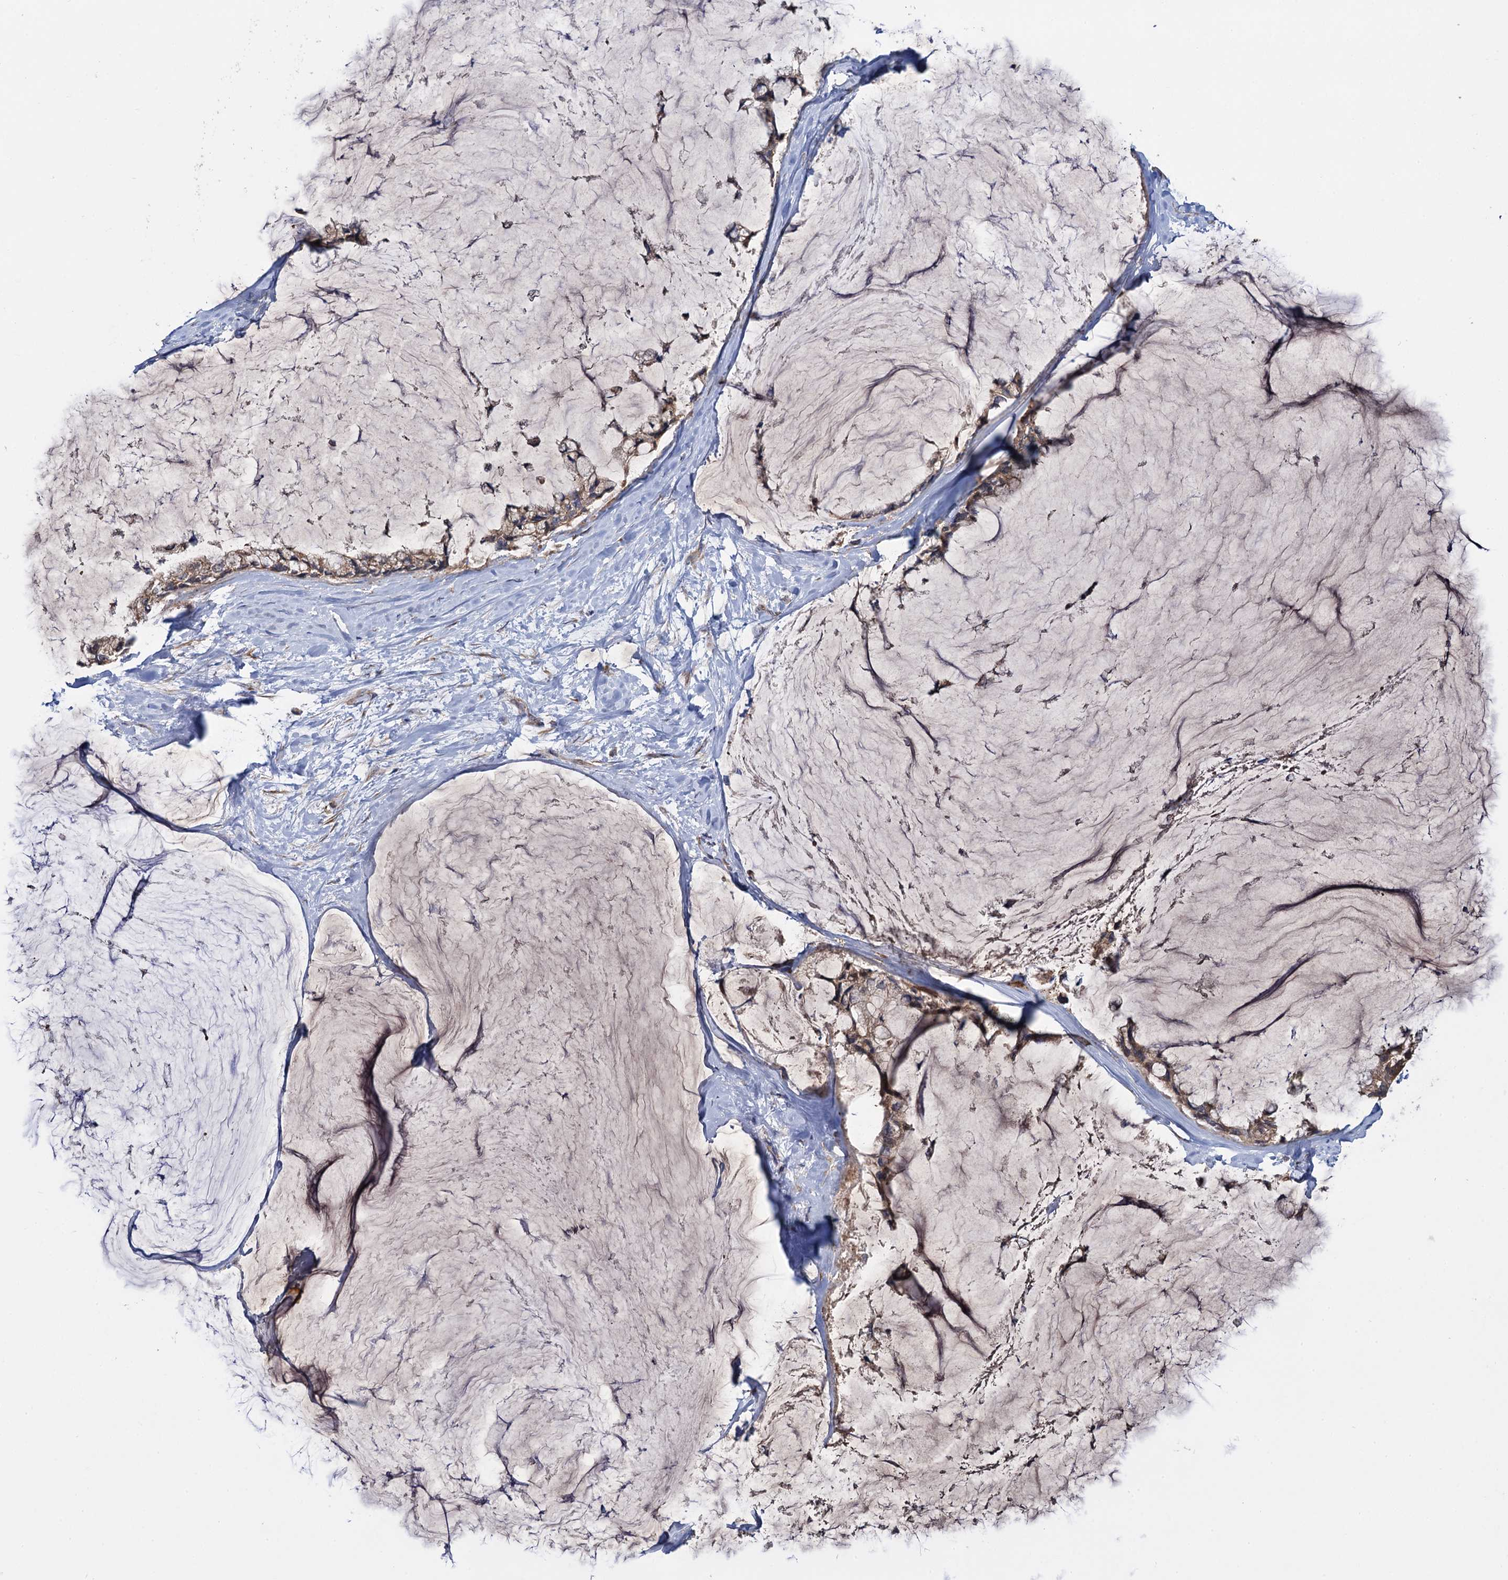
{"staining": {"intensity": "moderate", "quantity": ">75%", "location": "cytoplasmic/membranous"}, "tissue": "ovarian cancer", "cell_type": "Tumor cells", "image_type": "cancer", "snomed": [{"axis": "morphology", "description": "Cystadenocarcinoma, mucinous, NOS"}, {"axis": "topography", "description": "Ovary"}], "caption": "A micrograph of mucinous cystadenocarcinoma (ovarian) stained for a protein exhibits moderate cytoplasmic/membranous brown staining in tumor cells. (Brightfield microscopy of DAB IHC at high magnification).", "gene": "HAUS1", "patient": {"sex": "female", "age": 39}}